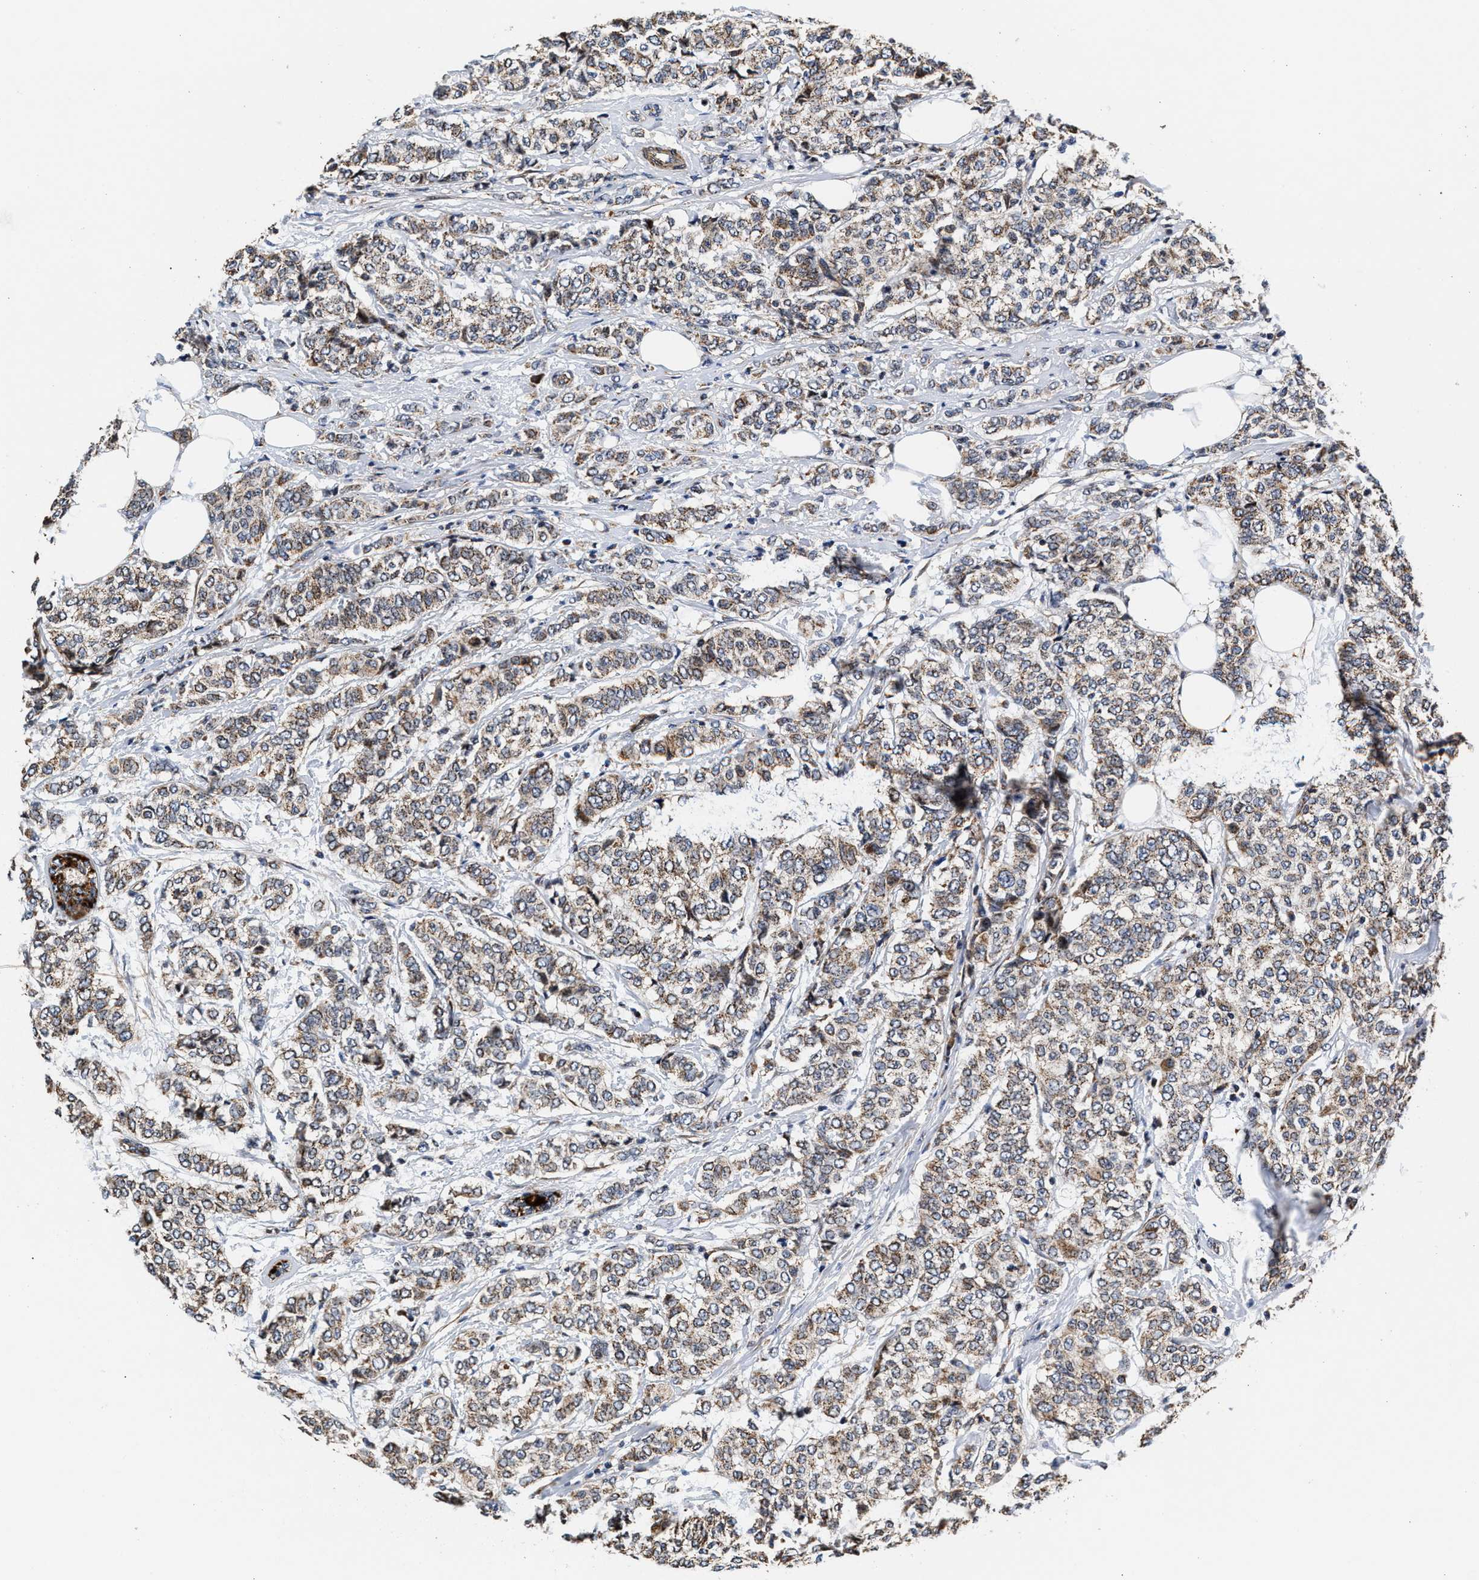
{"staining": {"intensity": "weak", "quantity": ">75%", "location": "cytoplasmic/membranous"}, "tissue": "breast cancer", "cell_type": "Tumor cells", "image_type": "cancer", "snomed": [{"axis": "morphology", "description": "Lobular carcinoma"}, {"axis": "topography", "description": "Breast"}], "caption": "Breast lobular carcinoma stained with a brown dye exhibits weak cytoplasmic/membranous positive expression in about >75% of tumor cells.", "gene": "SGK1", "patient": {"sex": "female", "age": 60}}